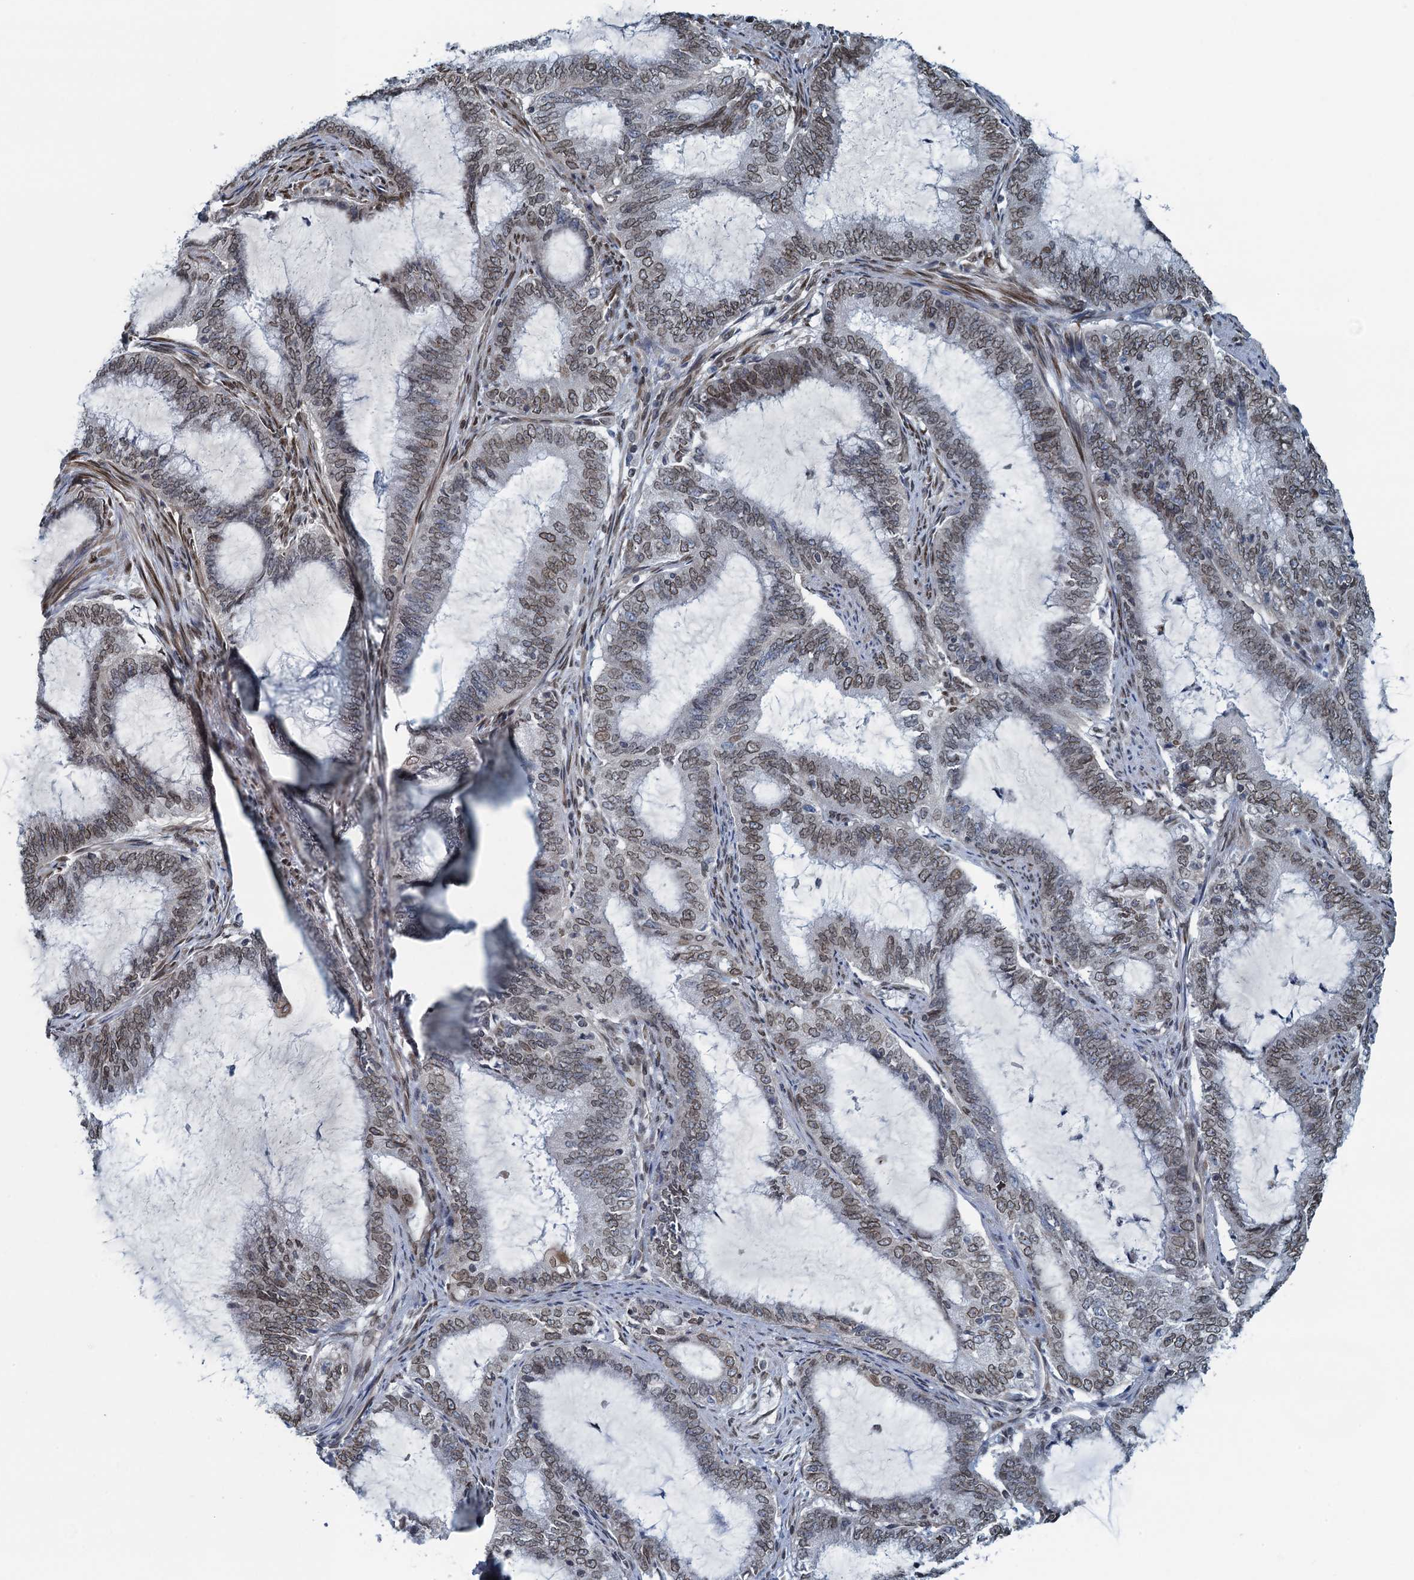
{"staining": {"intensity": "moderate", "quantity": ">75%", "location": "cytoplasmic/membranous,nuclear"}, "tissue": "endometrial cancer", "cell_type": "Tumor cells", "image_type": "cancer", "snomed": [{"axis": "morphology", "description": "Adenocarcinoma, NOS"}, {"axis": "topography", "description": "Endometrium"}], "caption": "Immunohistochemistry of endometrial cancer demonstrates medium levels of moderate cytoplasmic/membranous and nuclear positivity in approximately >75% of tumor cells. The staining was performed using DAB (3,3'-diaminobenzidine), with brown indicating positive protein expression. Nuclei are stained blue with hematoxylin.", "gene": "CCDC34", "patient": {"sex": "female", "age": 51}}